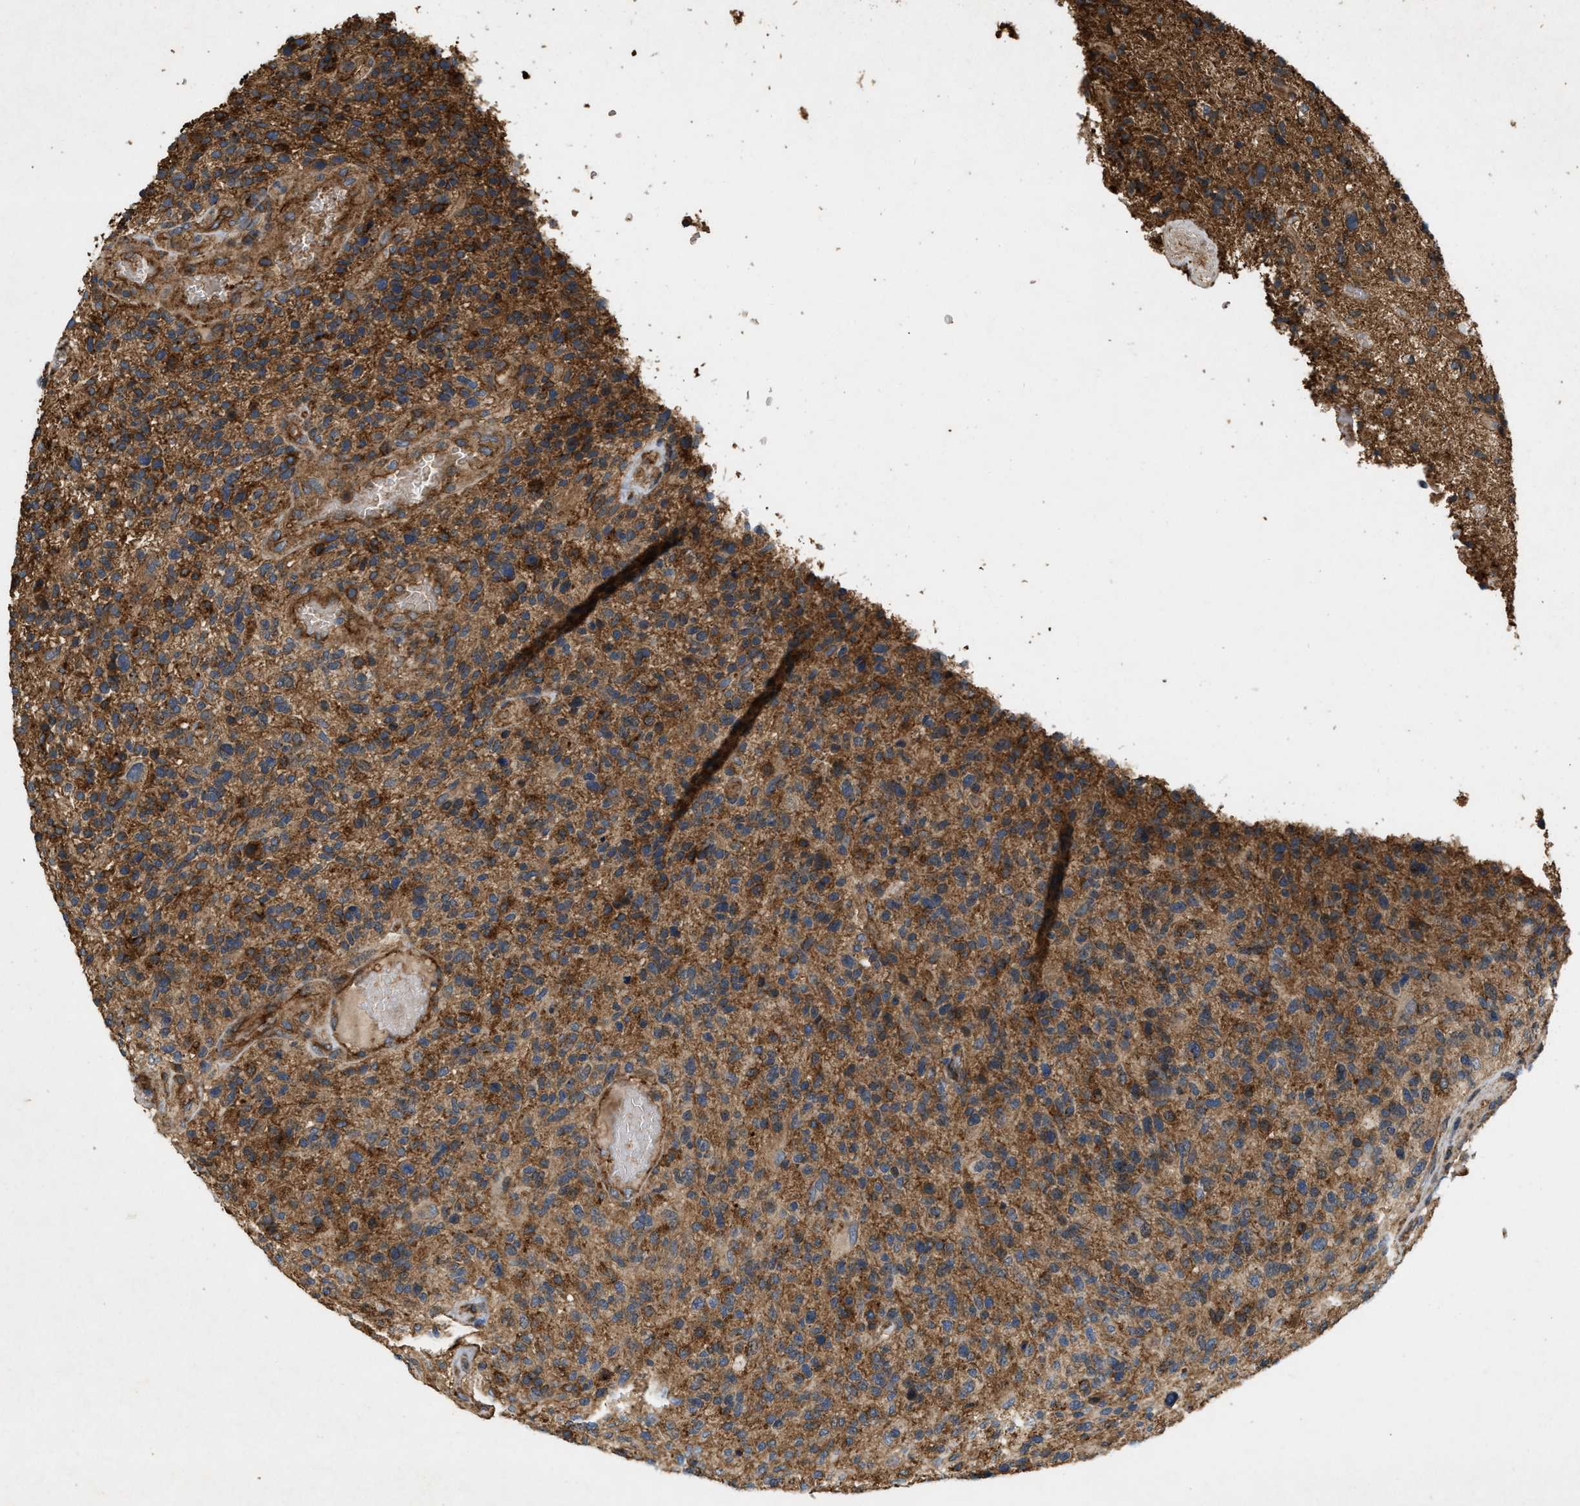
{"staining": {"intensity": "moderate", "quantity": ">75%", "location": "cytoplasmic/membranous"}, "tissue": "glioma", "cell_type": "Tumor cells", "image_type": "cancer", "snomed": [{"axis": "morphology", "description": "Glioma, malignant, High grade"}, {"axis": "topography", "description": "Brain"}], "caption": "Immunohistochemical staining of human glioma demonstrates moderate cytoplasmic/membranous protein positivity in about >75% of tumor cells. (IHC, brightfield microscopy, high magnification).", "gene": "GNB4", "patient": {"sex": "male", "age": 72}}